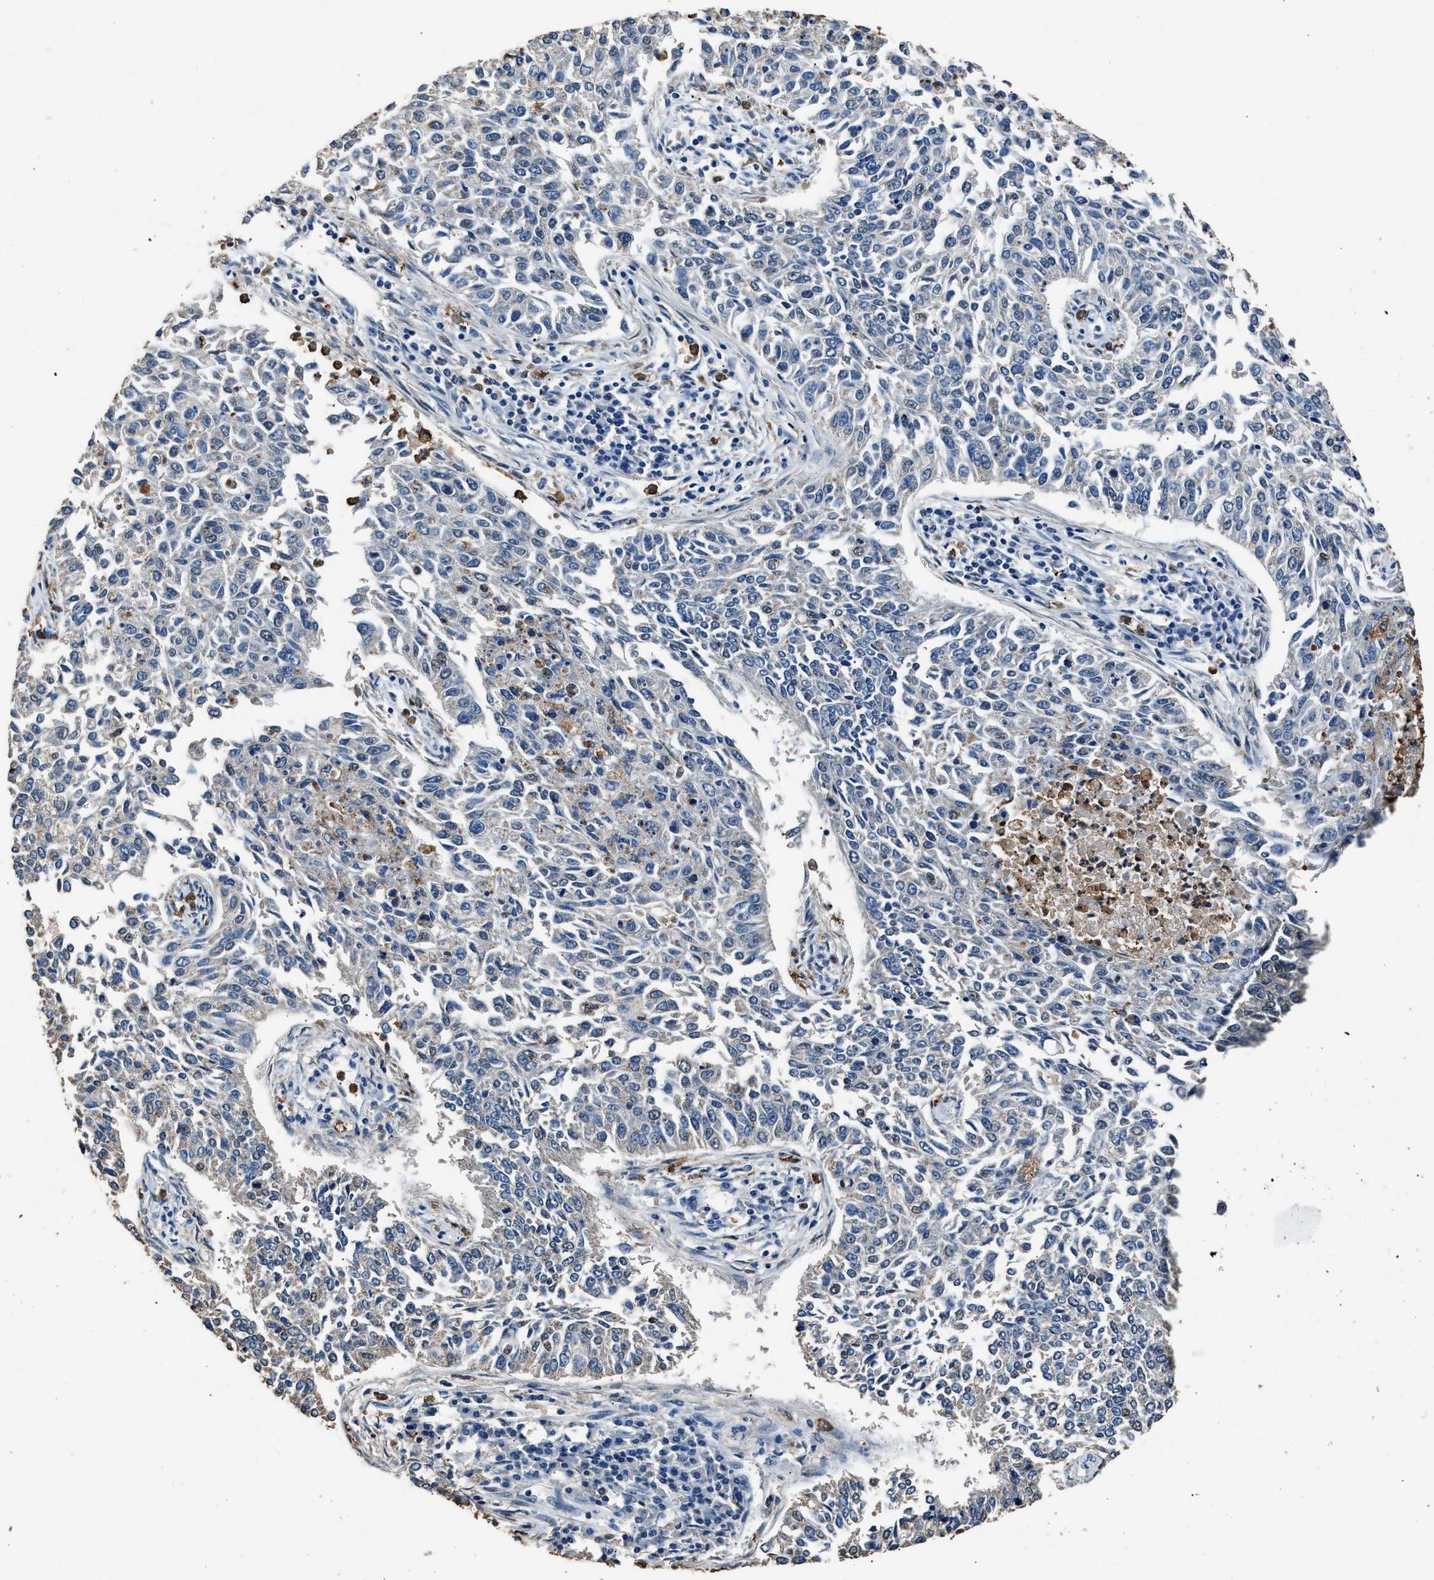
{"staining": {"intensity": "weak", "quantity": "<25%", "location": "cytoplasmic/membranous,nuclear"}, "tissue": "lung cancer", "cell_type": "Tumor cells", "image_type": "cancer", "snomed": [{"axis": "morphology", "description": "Normal tissue, NOS"}, {"axis": "morphology", "description": "Squamous cell carcinoma, NOS"}, {"axis": "topography", "description": "Cartilage tissue"}, {"axis": "topography", "description": "Bronchus"}, {"axis": "topography", "description": "Lung"}], "caption": "This micrograph is of squamous cell carcinoma (lung) stained with immunohistochemistry to label a protein in brown with the nuclei are counter-stained blue. There is no staining in tumor cells.", "gene": "SAFB", "patient": {"sex": "female", "age": 49}}